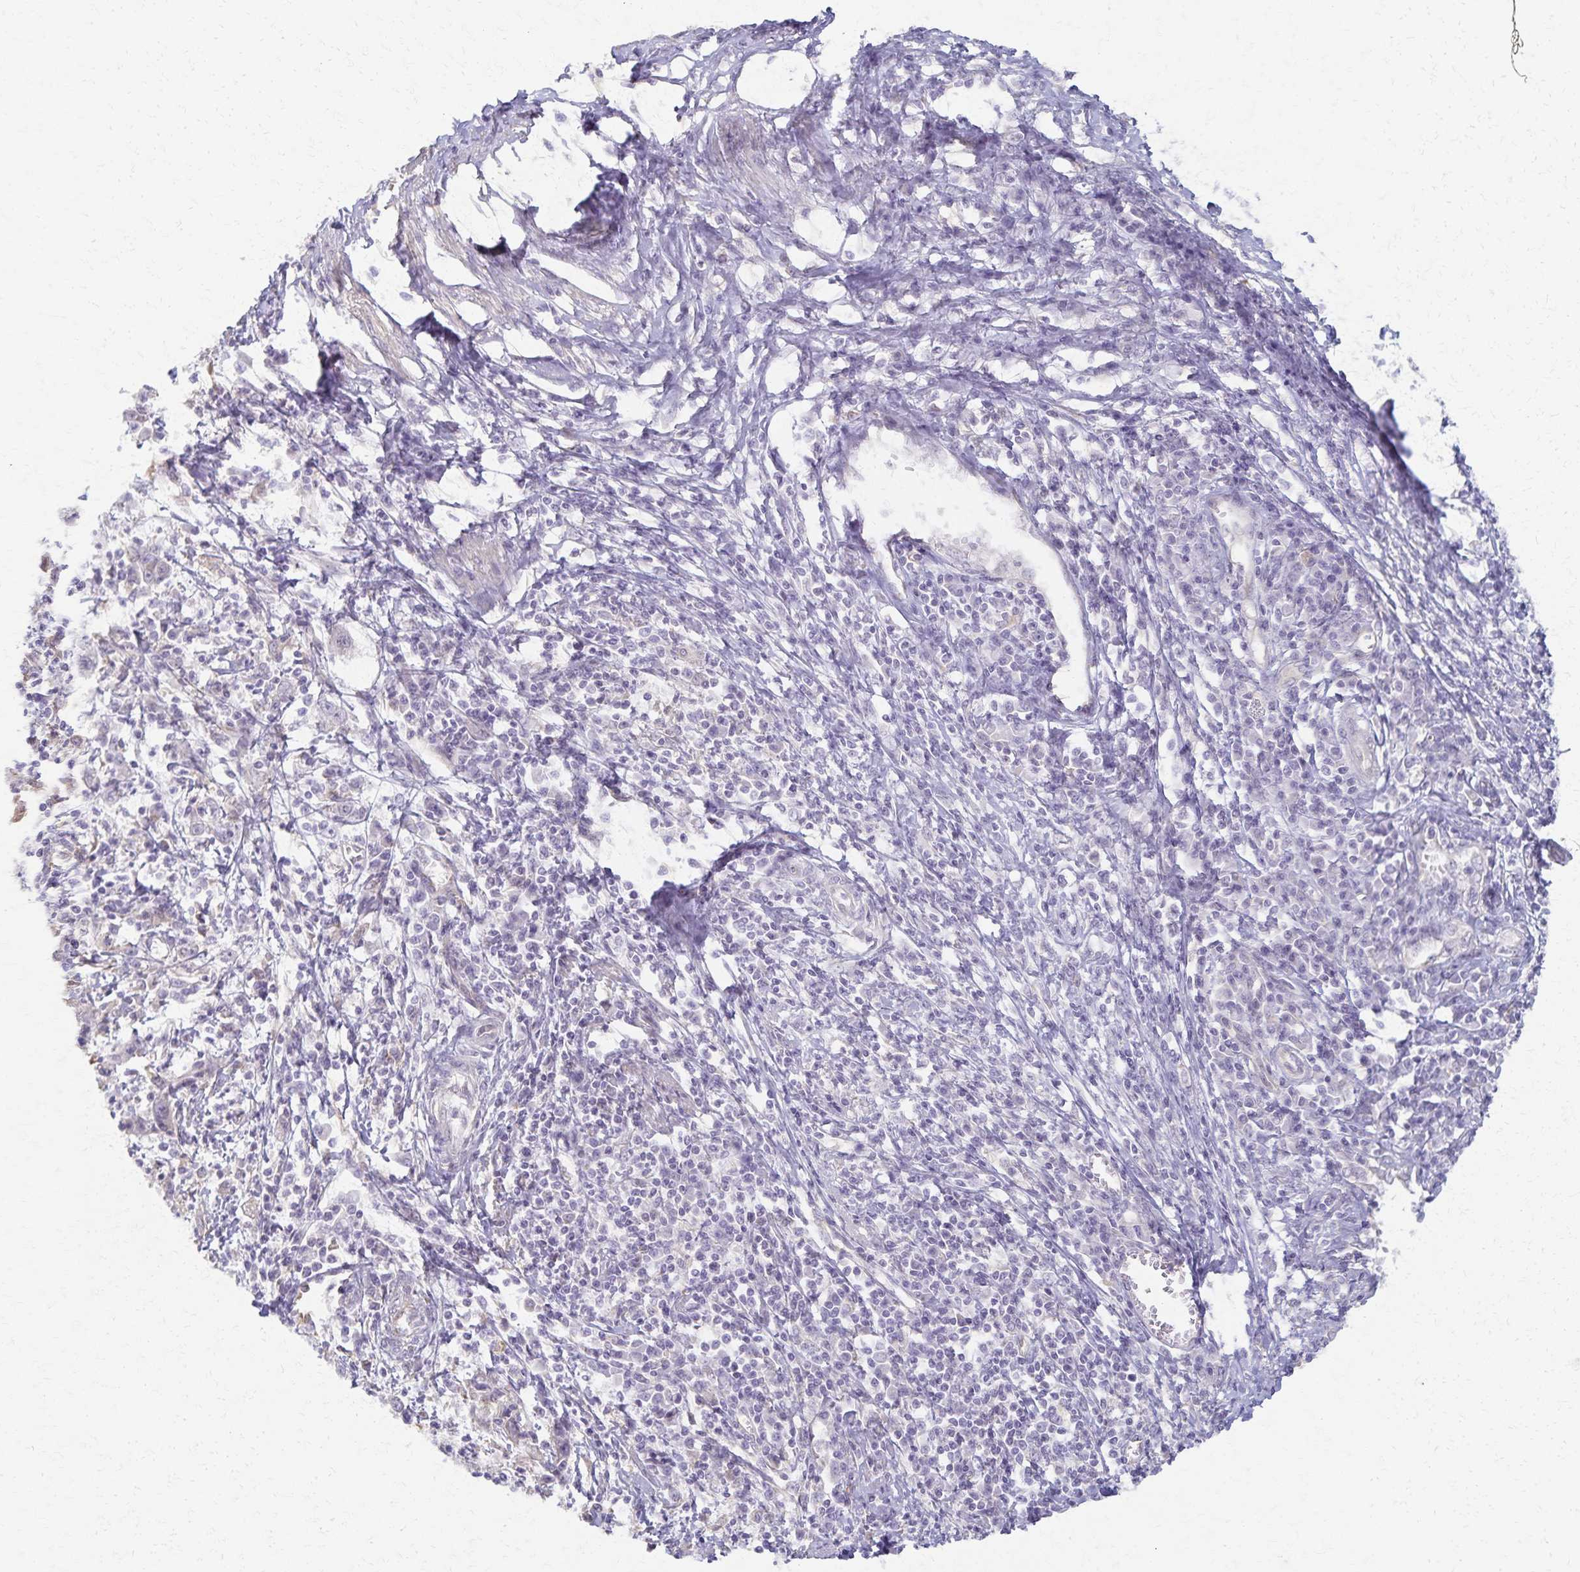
{"staining": {"intensity": "negative", "quantity": "none", "location": "none"}, "tissue": "cervical cancer", "cell_type": "Tumor cells", "image_type": "cancer", "snomed": [{"axis": "morphology", "description": "Squamous cell carcinoma, NOS"}, {"axis": "topography", "description": "Cervix"}], "caption": "There is no significant positivity in tumor cells of squamous cell carcinoma (cervical). Brightfield microscopy of immunohistochemistry (IHC) stained with DAB (brown) and hematoxylin (blue), captured at high magnification.", "gene": "KISS1", "patient": {"sex": "female", "age": 46}}